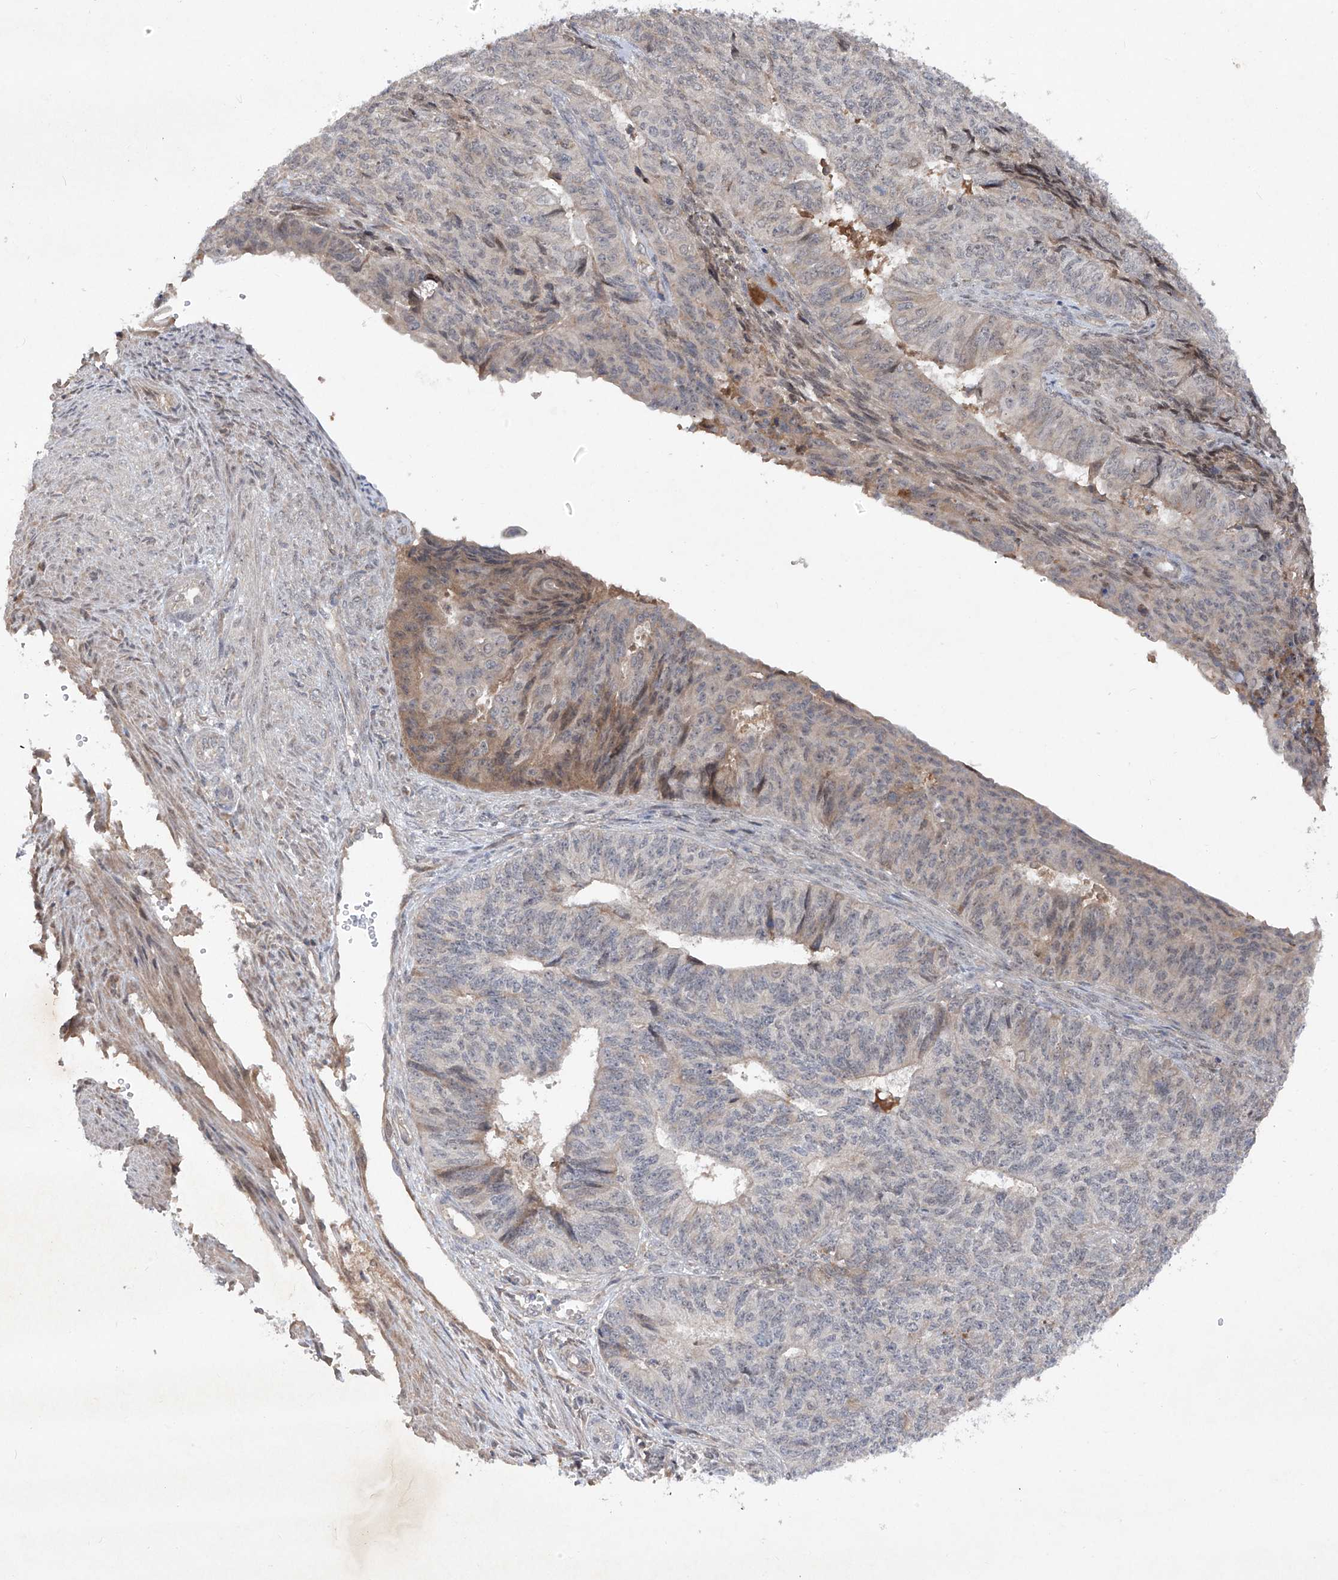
{"staining": {"intensity": "weak", "quantity": "<25%", "location": "cytoplasmic/membranous"}, "tissue": "endometrial cancer", "cell_type": "Tumor cells", "image_type": "cancer", "snomed": [{"axis": "morphology", "description": "Adenocarcinoma, NOS"}, {"axis": "topography", "description": "Endometrium"}], "caption": "Histopathology image shows no protein staining in tumor cells of adenocarcinoma (endometrial) tissue.", "gene": "FAM135A", "patient": {"sex": "female", "age": 32}}